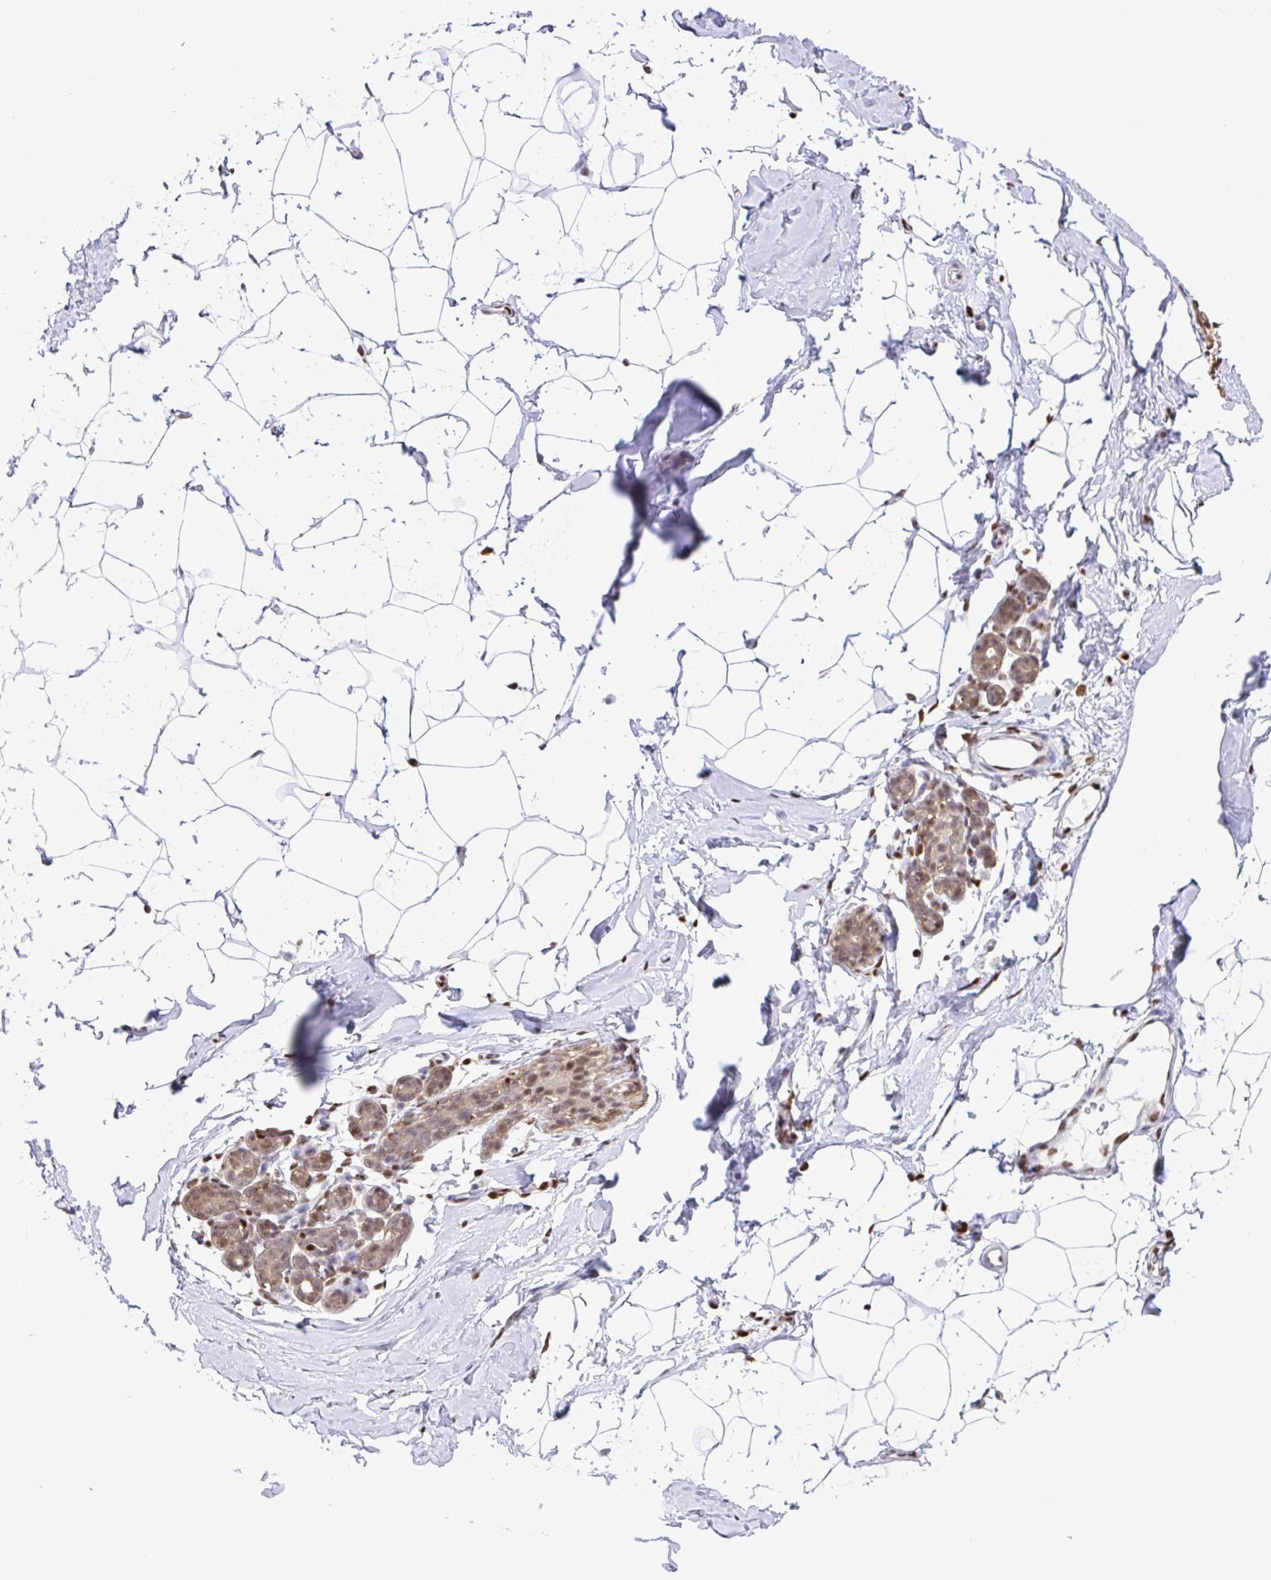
{"staining": {"intensity": "negative", "quantity": "none", "location": "none"}, "tissue": "breast", "cell_type": "Adipocytes", "image_type": "normal", "snomed": [{"axis": "morphology", "description": "Normal tissue, NOS"}, {"axis": "topography", "description": "Breast"}], "caption": "An immunohistochemistry (IHC) photomicrograph of unremarkable breast is shown. There is no staining in adipocytes of breast. The staining is performed using DAB brown chromogen with nuclei counter-stained in using hematoxylin.", "gene": "BTBD10", "patient": {"sex": "female", "age": 32}}